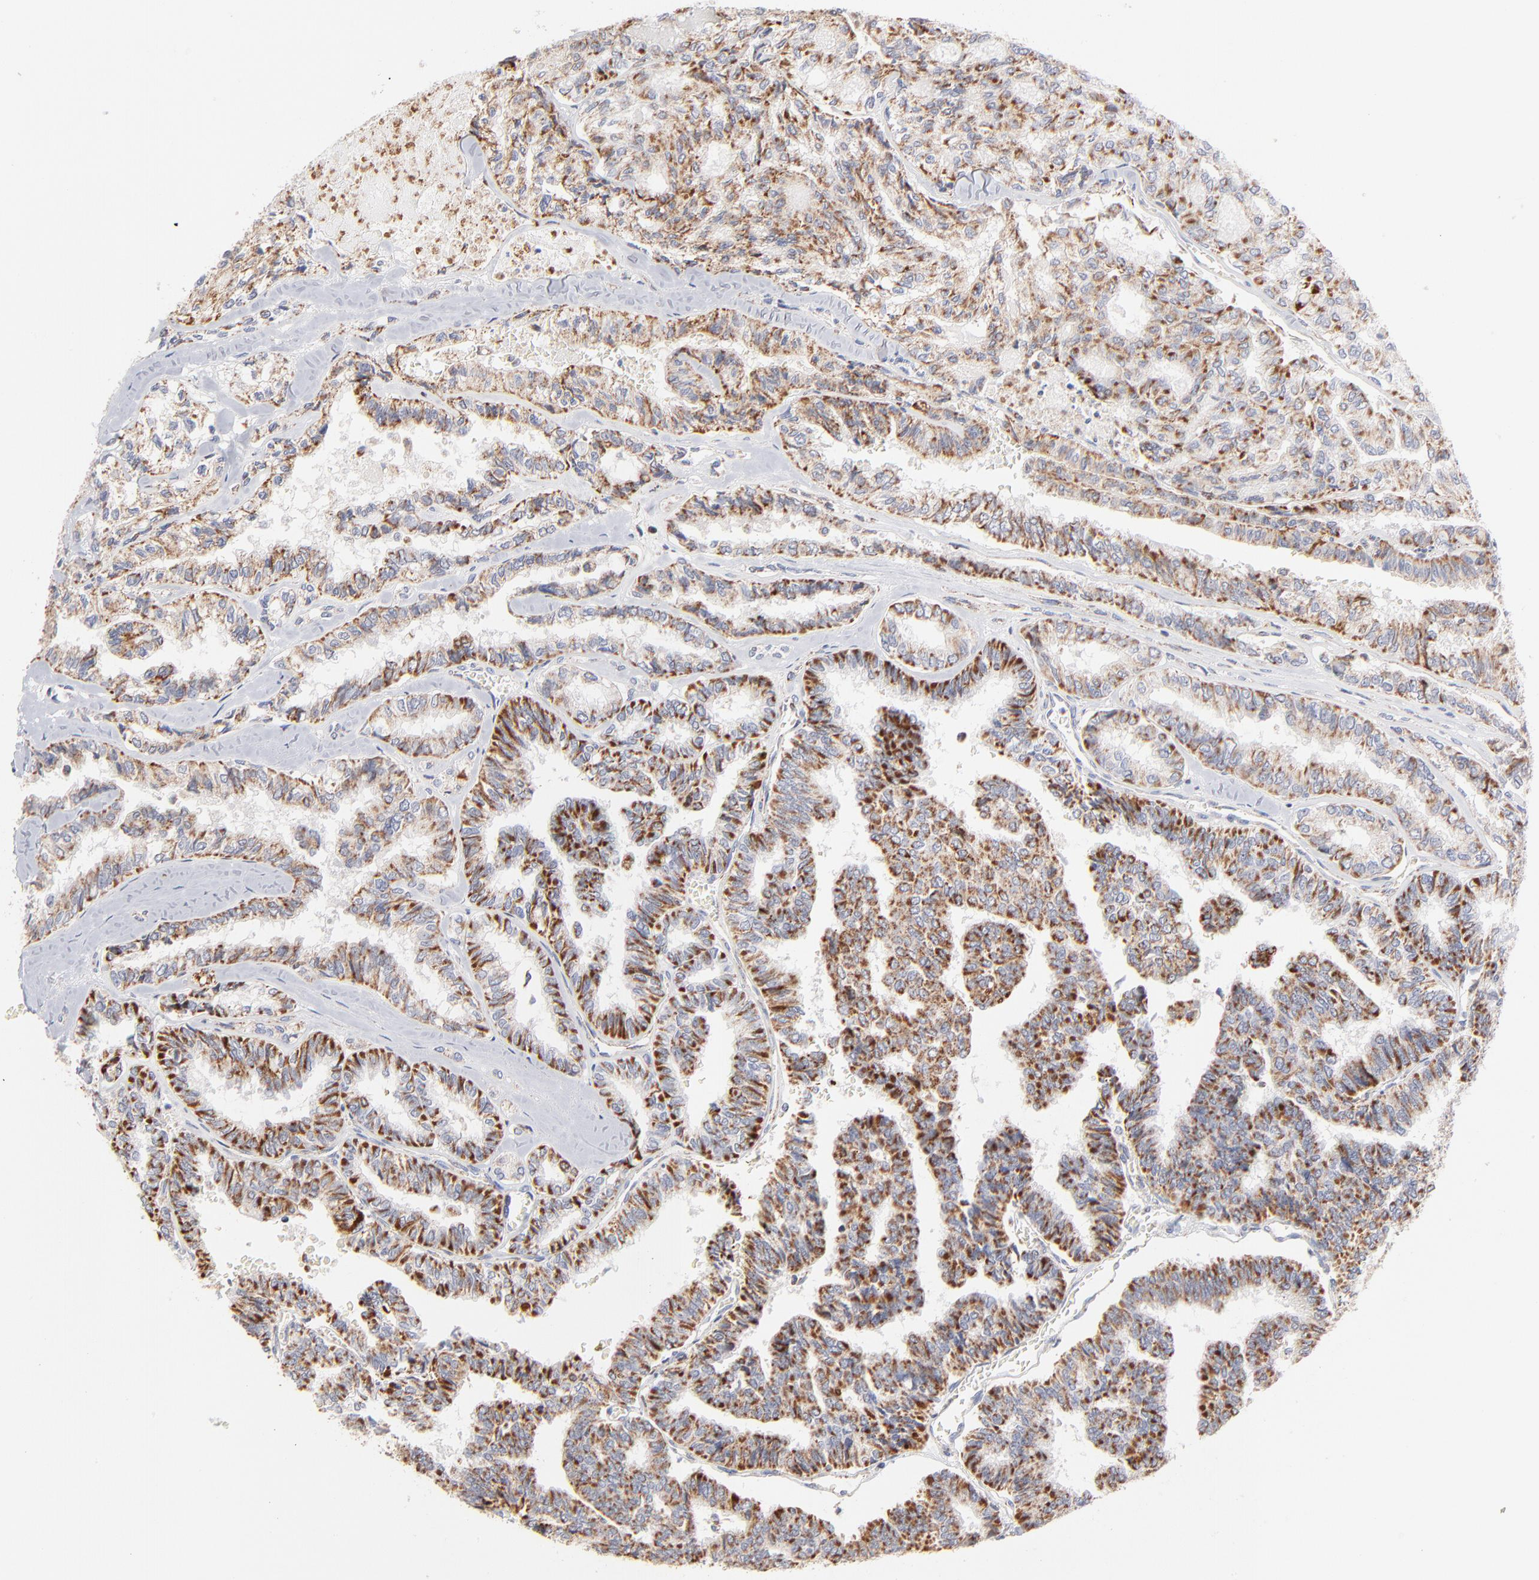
{"staining": {"intensity": "strong", "quantity": ">75%", "location": "cytoplasmic/membranous"}, "tissue": "thyroid cancer", "cell_type": "Tumor cells", "image_type": "cancer", "snomed": [{"axis": "morphology", "description": "Papillary adenocarcinoma, NOS"}, {"axis": "topography", "description": "Thyroid gland"}], "caption": "This histopathology image demonstrates immunohistochemistry (IHC) staining of papillary adenocarcinoma (thyroid), with high strong cytoplasmic/membranous staining in about >75% of tumor cells.", "gene": "MRPL58", "patient": {"sex": "female", "age": 35}}